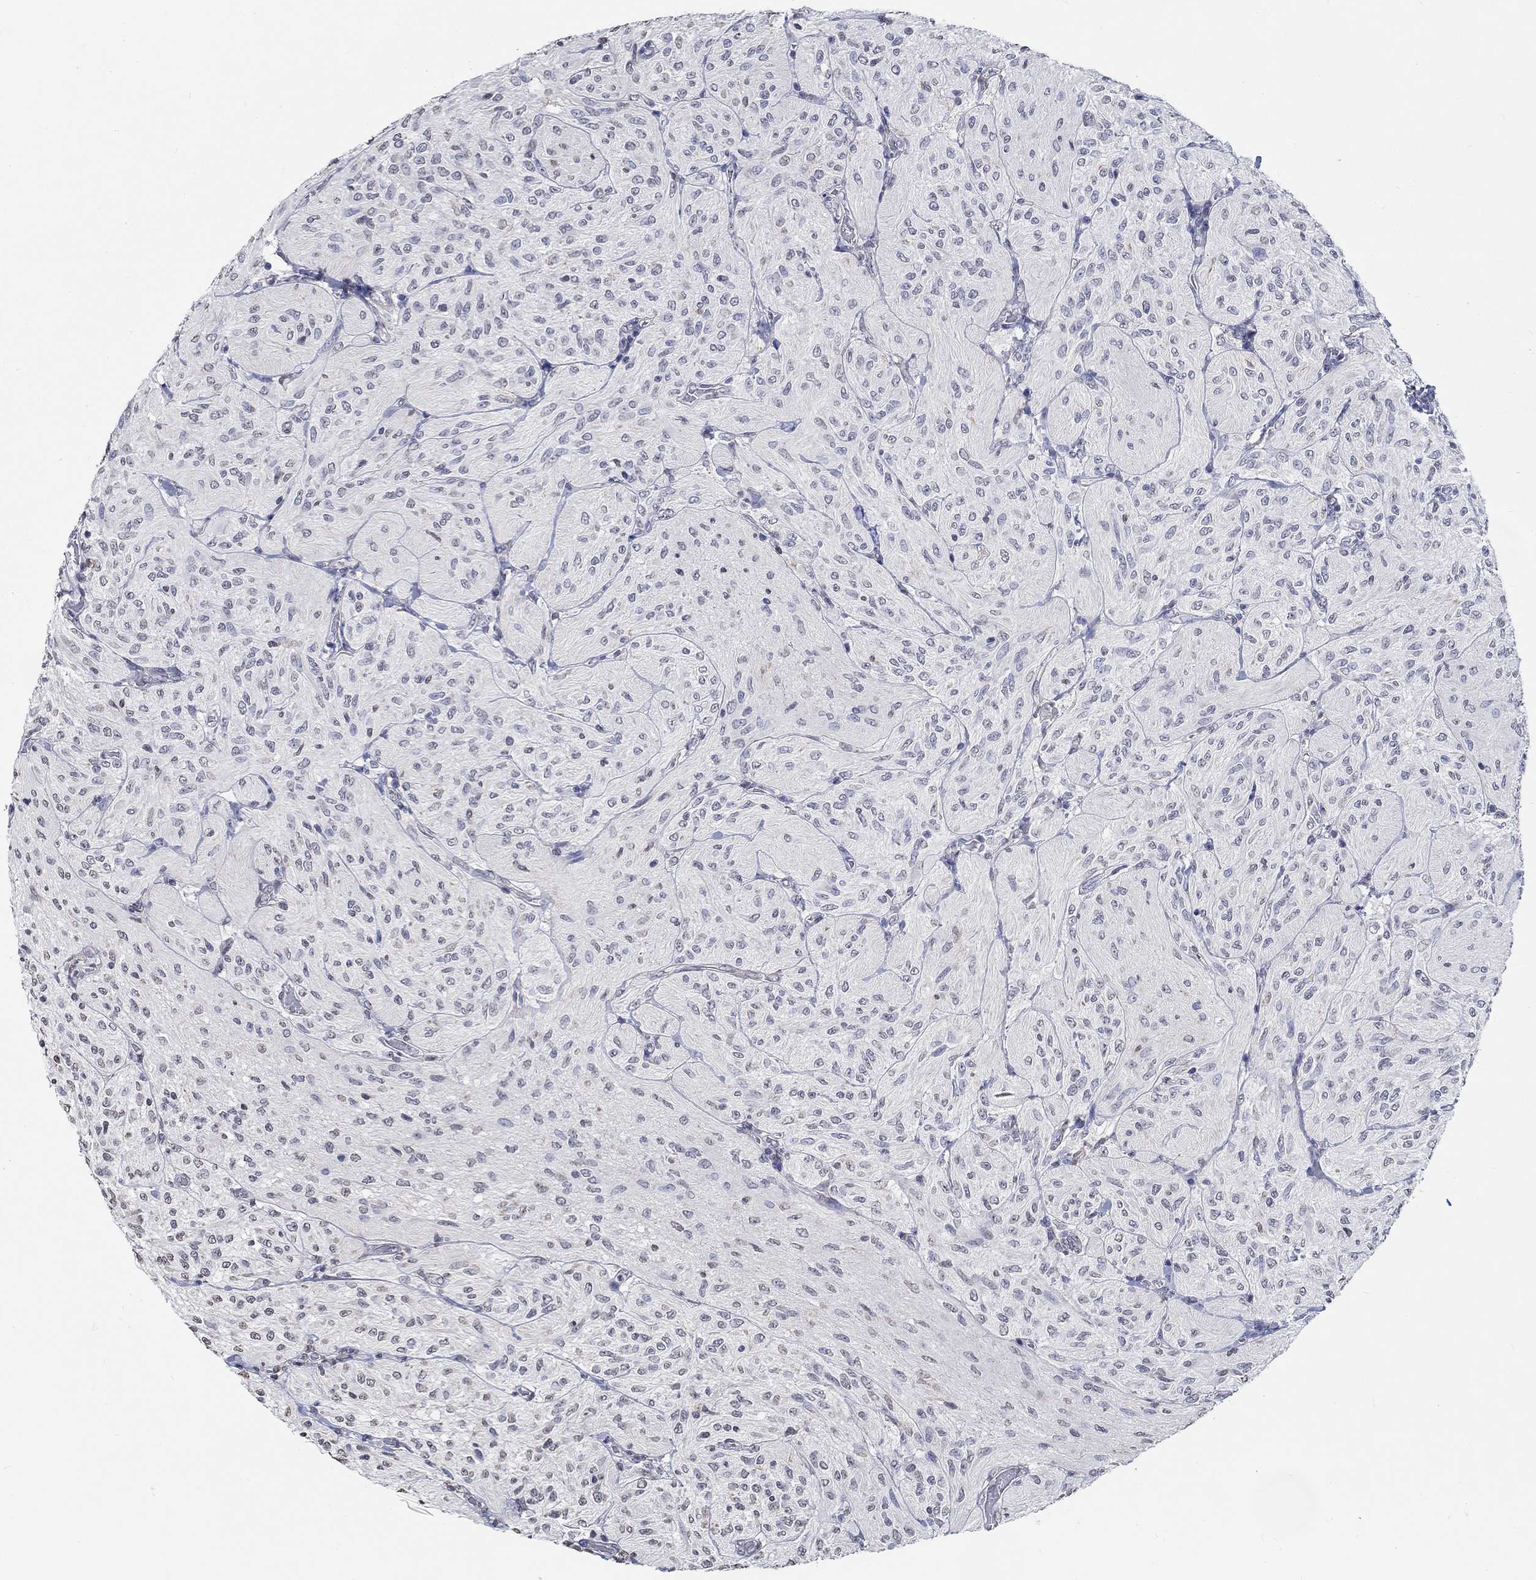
{"staining": {"intensity": "negative", "quantity": "none", "location": "none"}, "tissue": "glioma", "cell_type": "Tumor cells", "image_type": "cancer", "snomed": [{"axis": "morphology", "description": "Glioma, malignant, Low grade"}, {"axis": "topography", "description": "Brain"}], "caption": "There is no significant positivity in tumor cells of glioma. The staining is performed using DAB brown chromogen with nuclei counter-stained in using hematoxylin.", "gene": "PDE1B", "patient": {"sex": "male", "age": 3}}